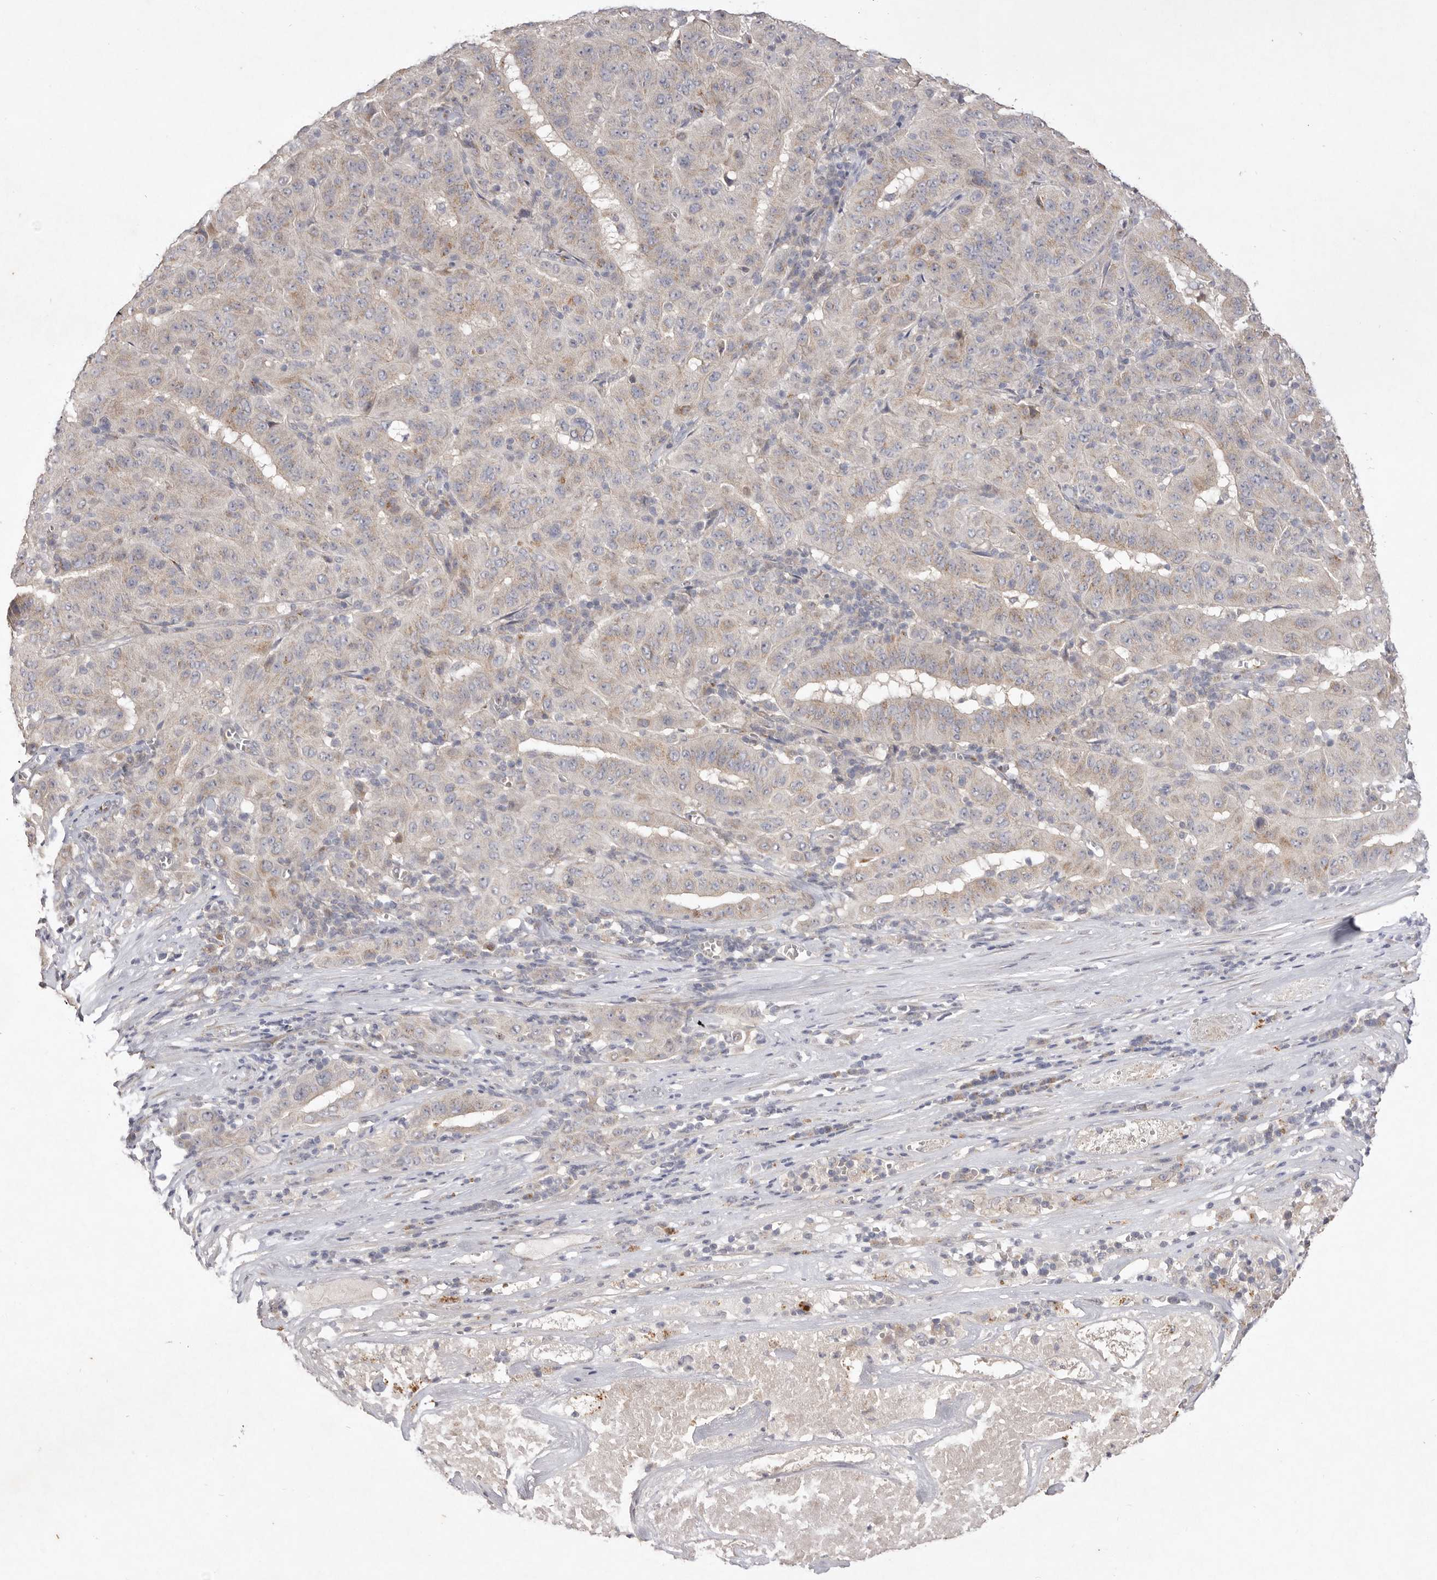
{"staining": {"intensity": "weak", "quantity": "25%-75%", "location": "cytoplasmic/membranous"}, "tissue": "pancreatic cancer", "cell_type": "Tumor cells", "image_type": "cancer", "snomed": [{"axis": "morphology", "description": "Adenocarcinoma, NOS"}, {"axis": "topography", "description": "Pancreas"}], "caption": "An image of human adenocarcinoma (pancreatic) stained for a protein shows weak cytoplasmic/membranous brown staining in tumor cells.", "gene": "USP24", "patient": {"sex": "male", "age": 63}}